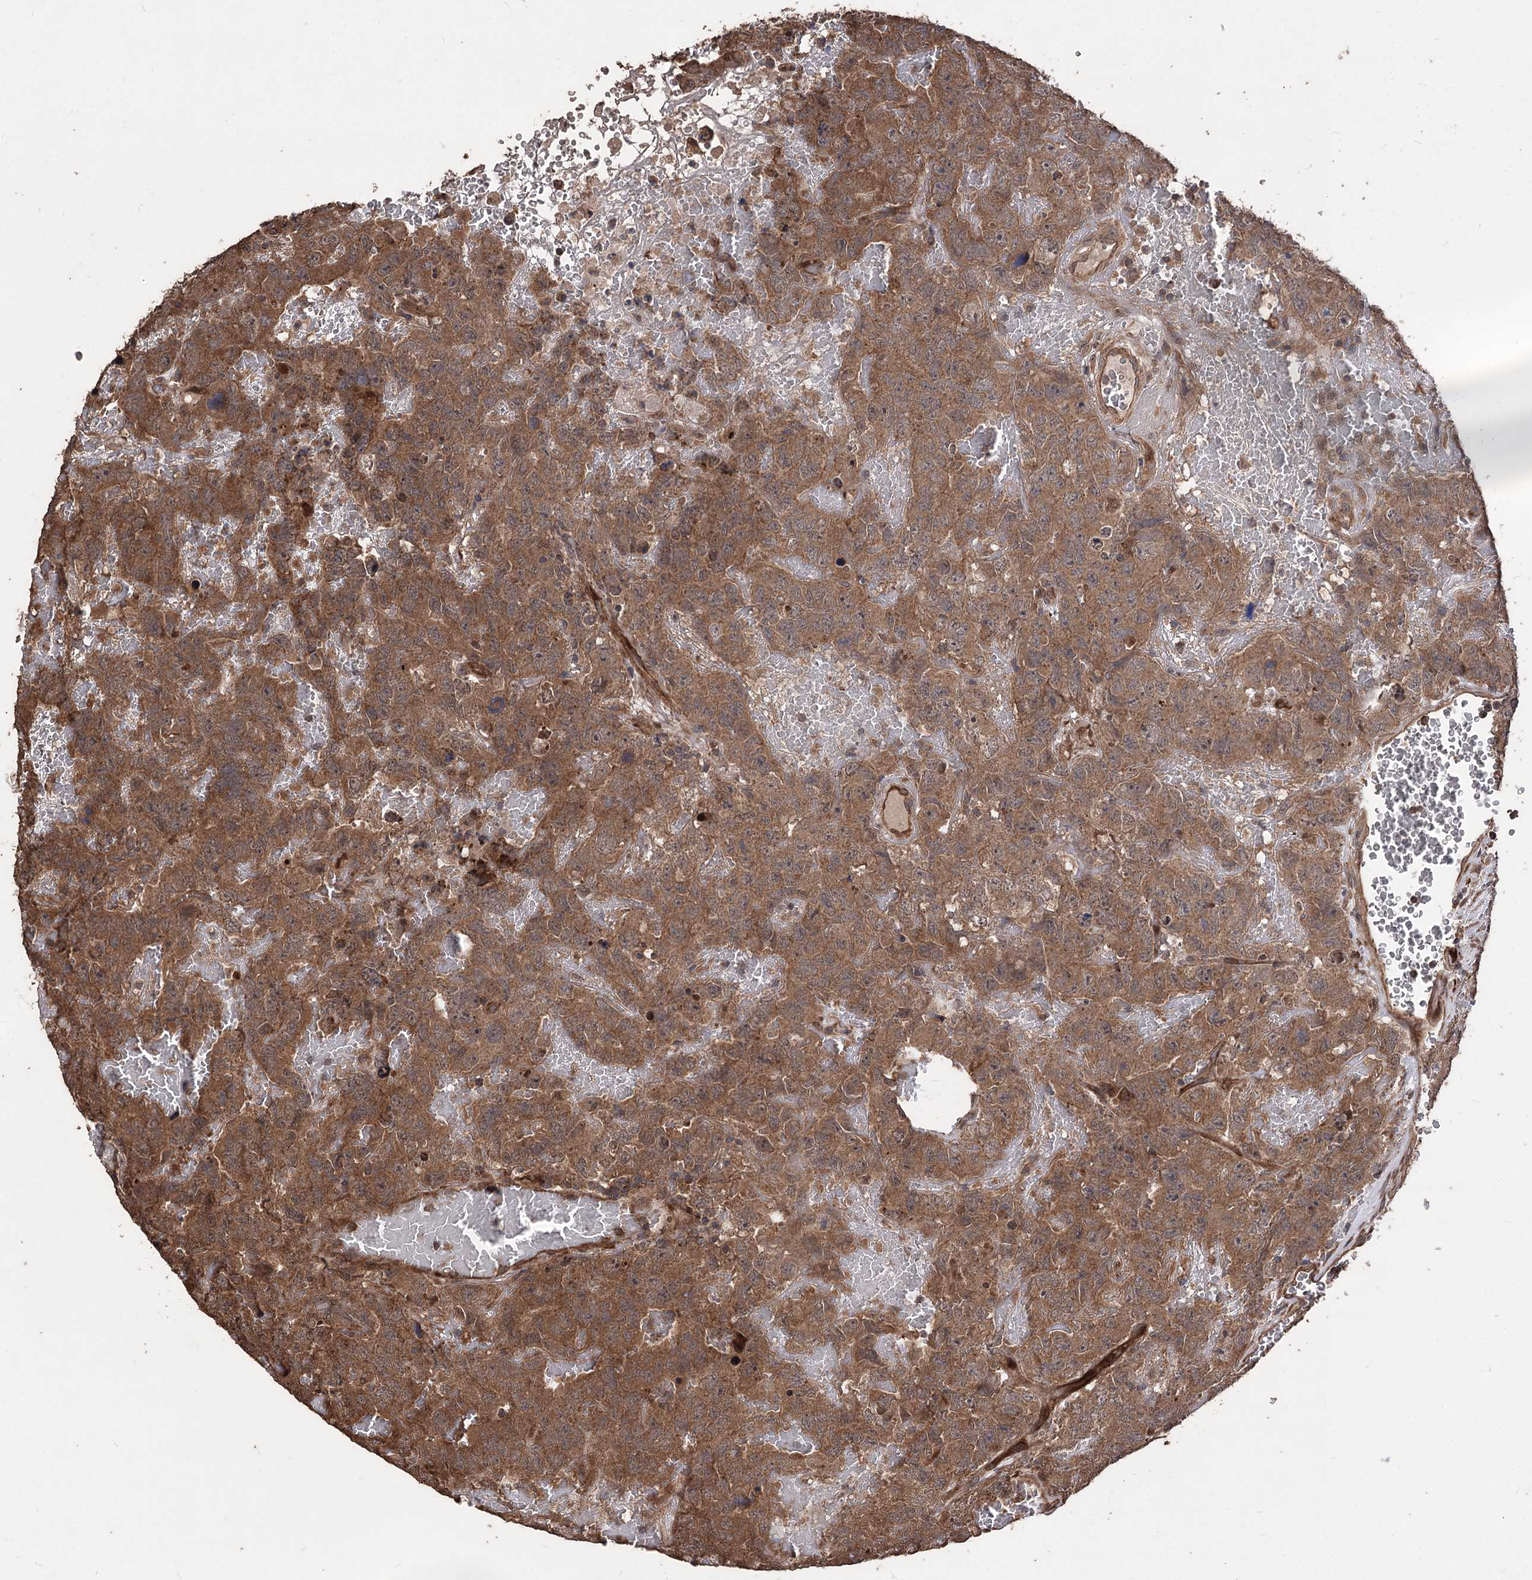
{"staining": {"intensity": "moderate", "quantity": ">75%", "location": "cytoplasmic/membranous"}, "tissue": "testis cancer", "cell_type": "Tumor cells", "image_type": "cancer", "snomed": [{"axis": "morphology", "description": "Carcinoma, Embryonal, NOS"}, {"axis": "topography", "description": "Testis"}], "caption": "Protein expression by immunohistochemistry (IHC) reveals moderate cytoplasmic/membranous expression in approximately >75% of tumor cells in testis cancer. The protein of interest is shown in brown color, while the nuclei are stained blue.", "gene": "RASSF3", "patient": {"sex": "male", "age": 45}}